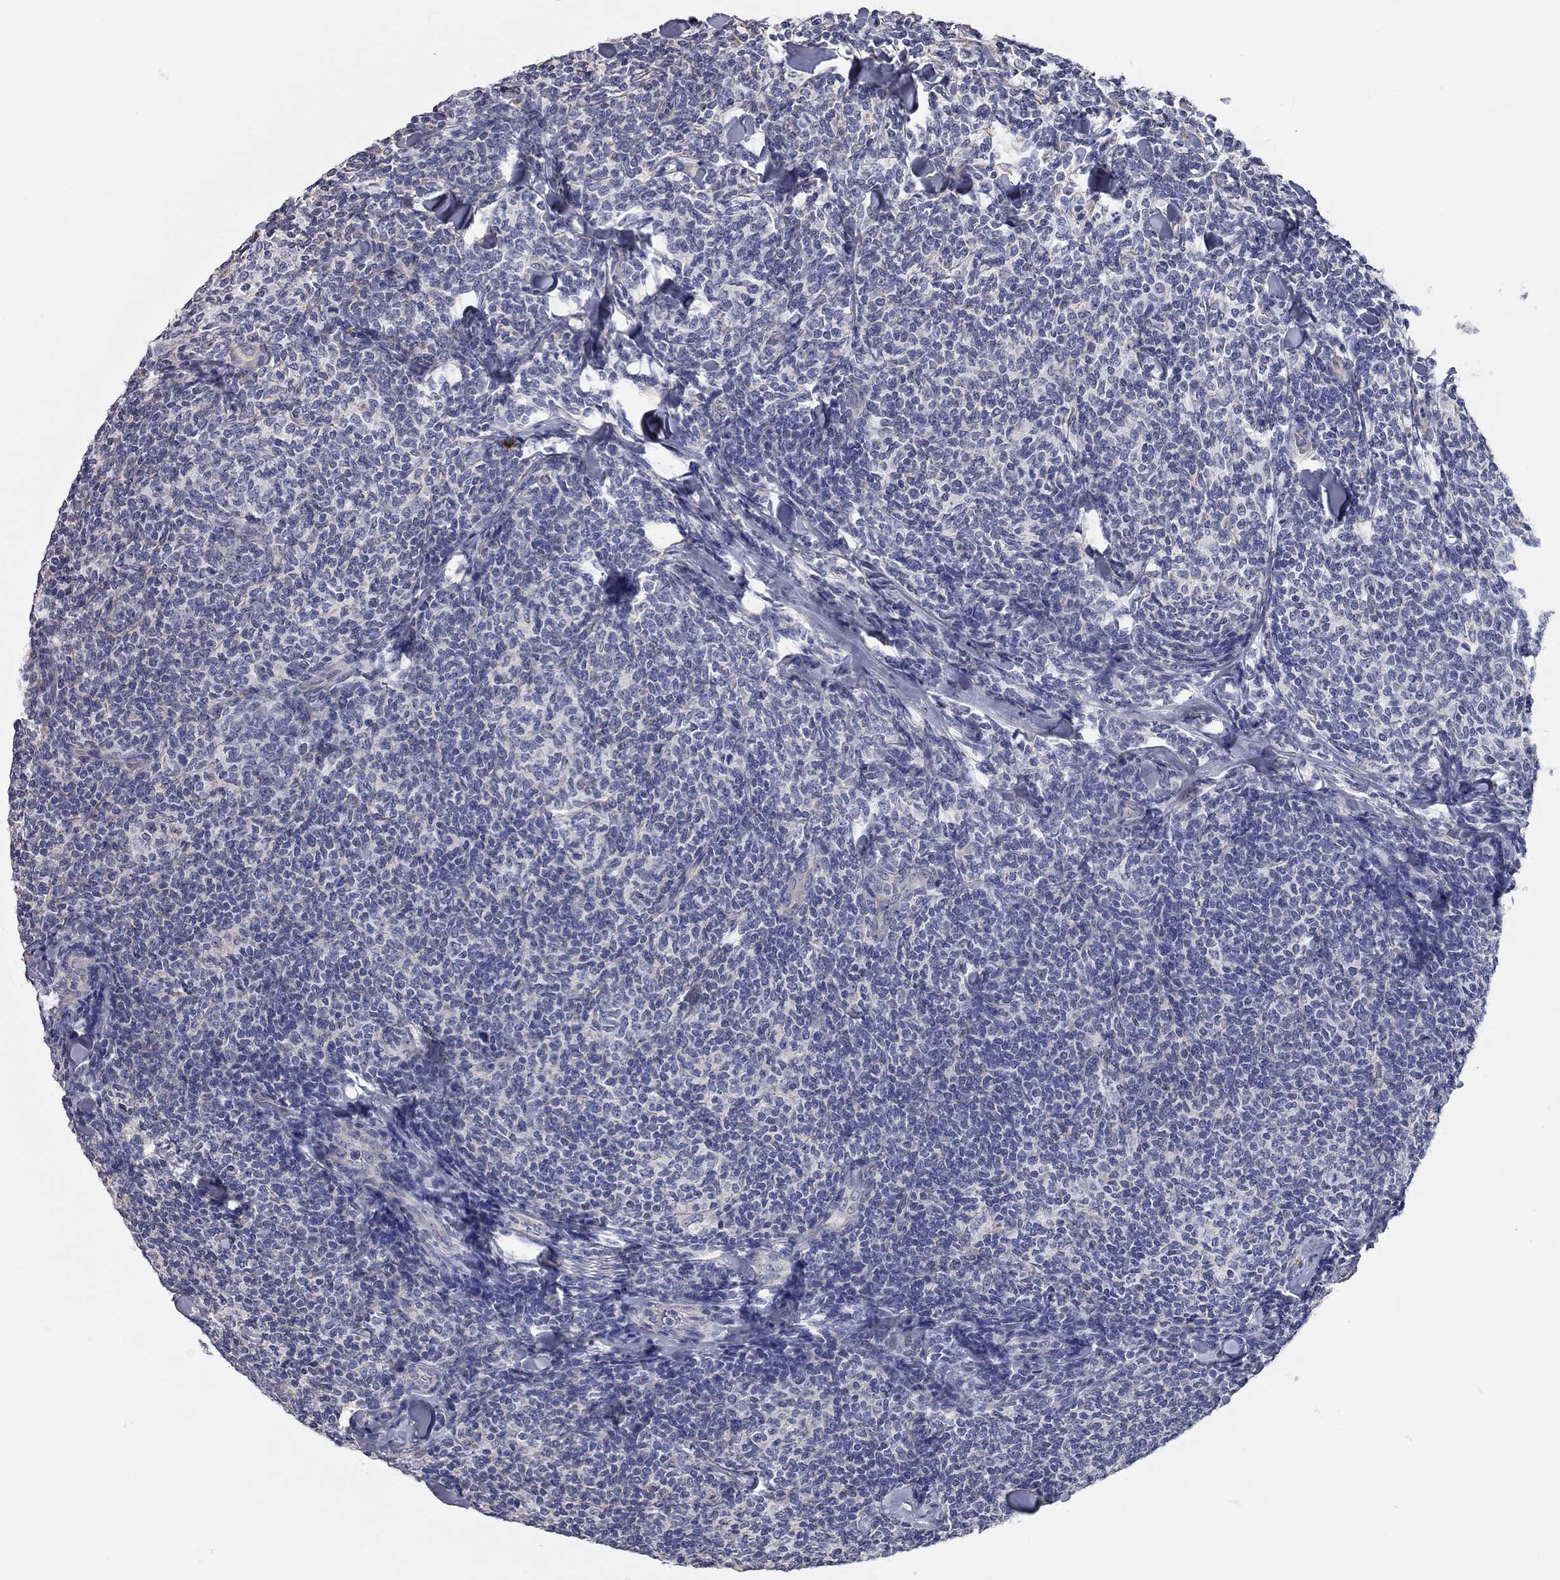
{"staining": {"intensity": "negative", "quantity": "none", "location": "none"}, "tissue": "lymphoma", "cell_type": "Tumor cells", "image_type": "cancer", "snomed": [{"axis": "morphology", "description": "Malignant lymphoma, non-Hodgkin's type, Low grade"}, {"axis": "topography", "description": "Lymph node"}], "caption": "There is no significant positivity in tumor cells of lymphoma.", "gene": "C10orf90", "patient": {"sex": "female", "age": 56}}